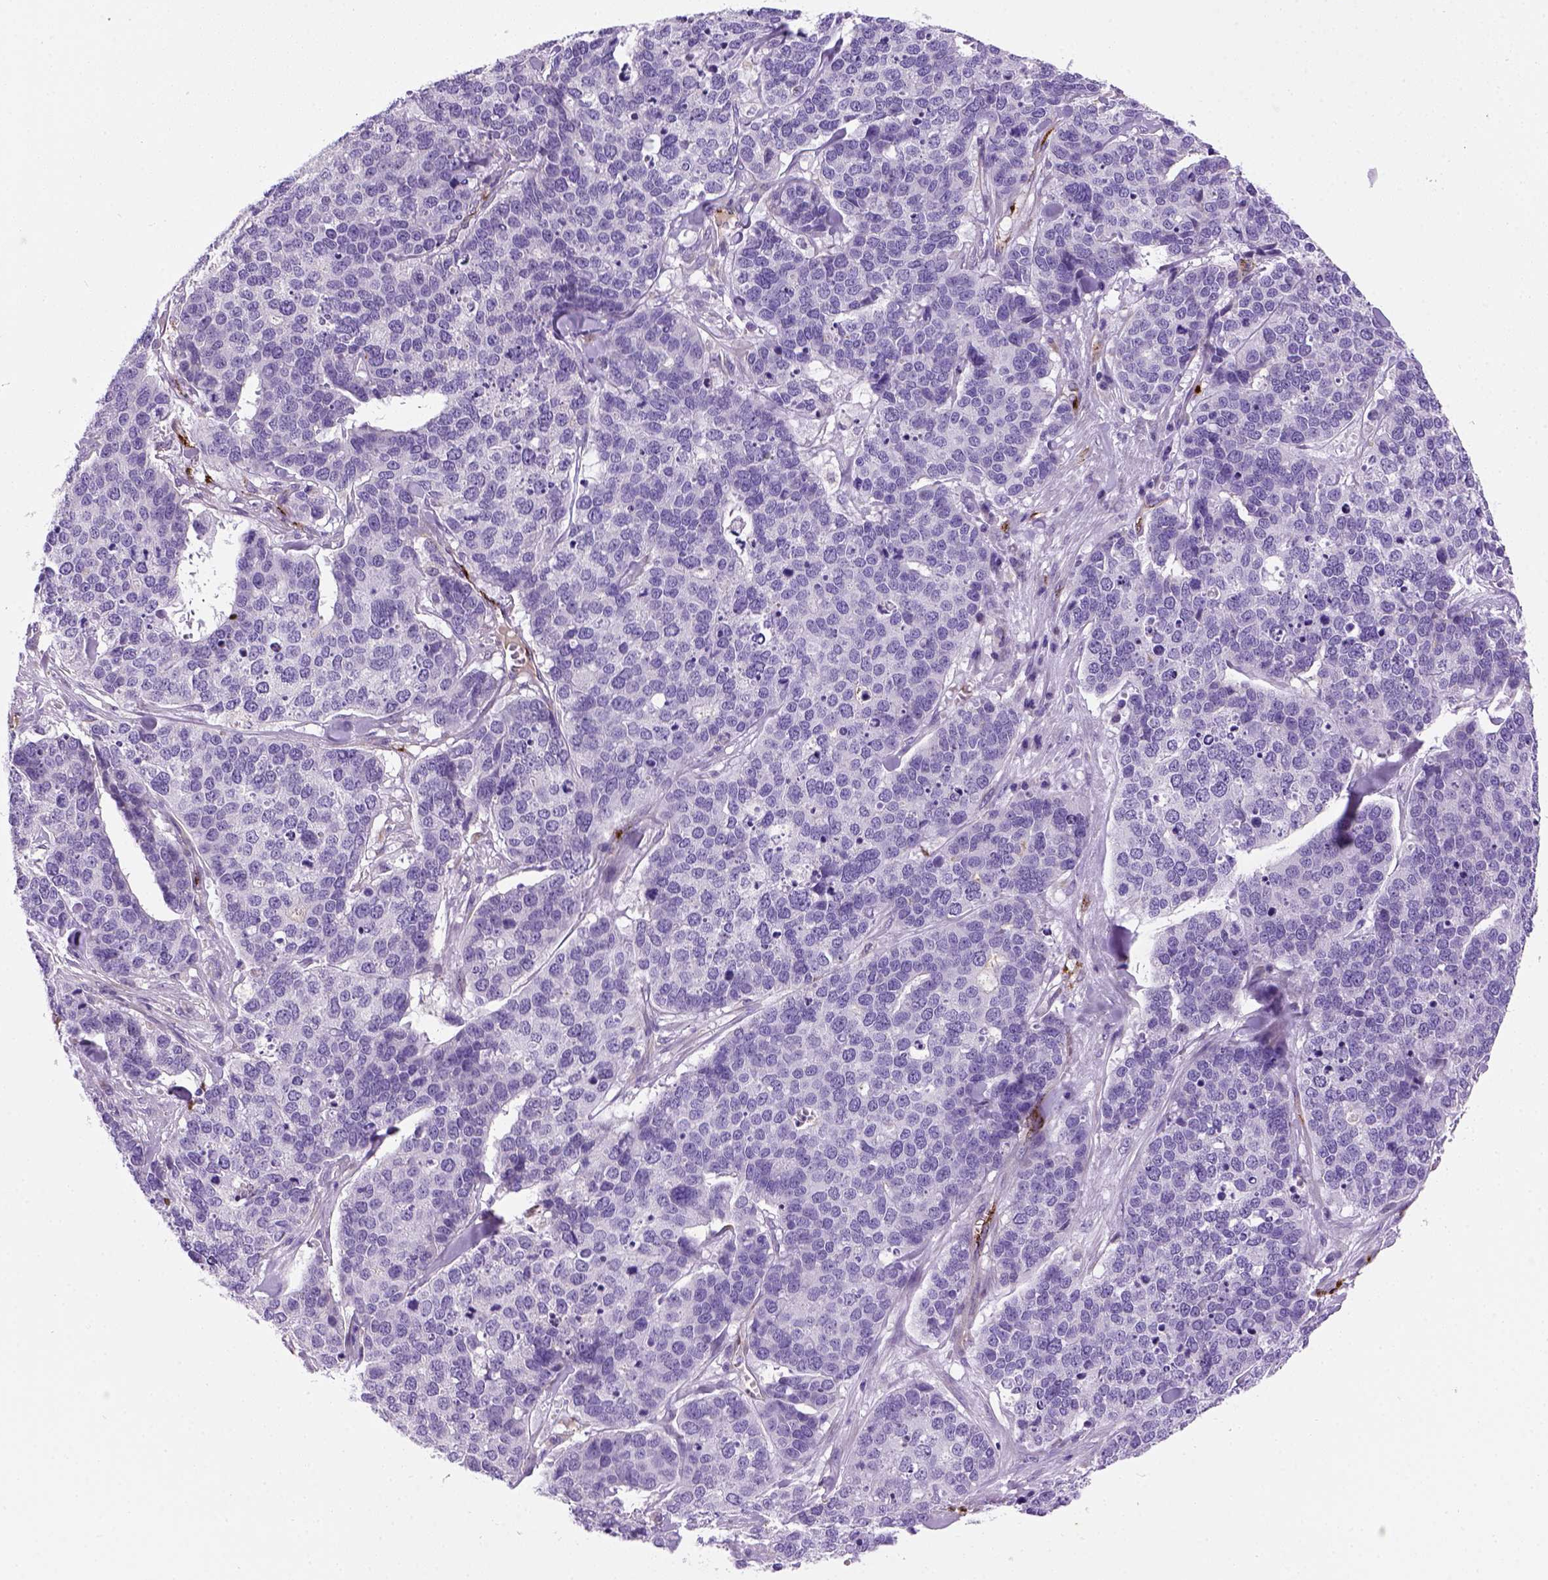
{"staining": {"intensity": "negative", "quantity": "none", "location": "none"}, "tissue": "ovarian cancer", "cell_type": "Tumor cells", "image_type": "cancer", "snomed": [{"axis": "morphology", "description": "Carcinoma, endometroid"}, {"axis": "topography", "description": "Ovary"}], "caption": "An image of human ovarian cancer is negative for staining in tumor cells. (Stains: DAB immunohistochemistry with hematoxylin counter stain, Microscopy: brightfield microscopy at high magnification).", "gene": "VWF", "patient": {"sex": "female", "age": 65}}